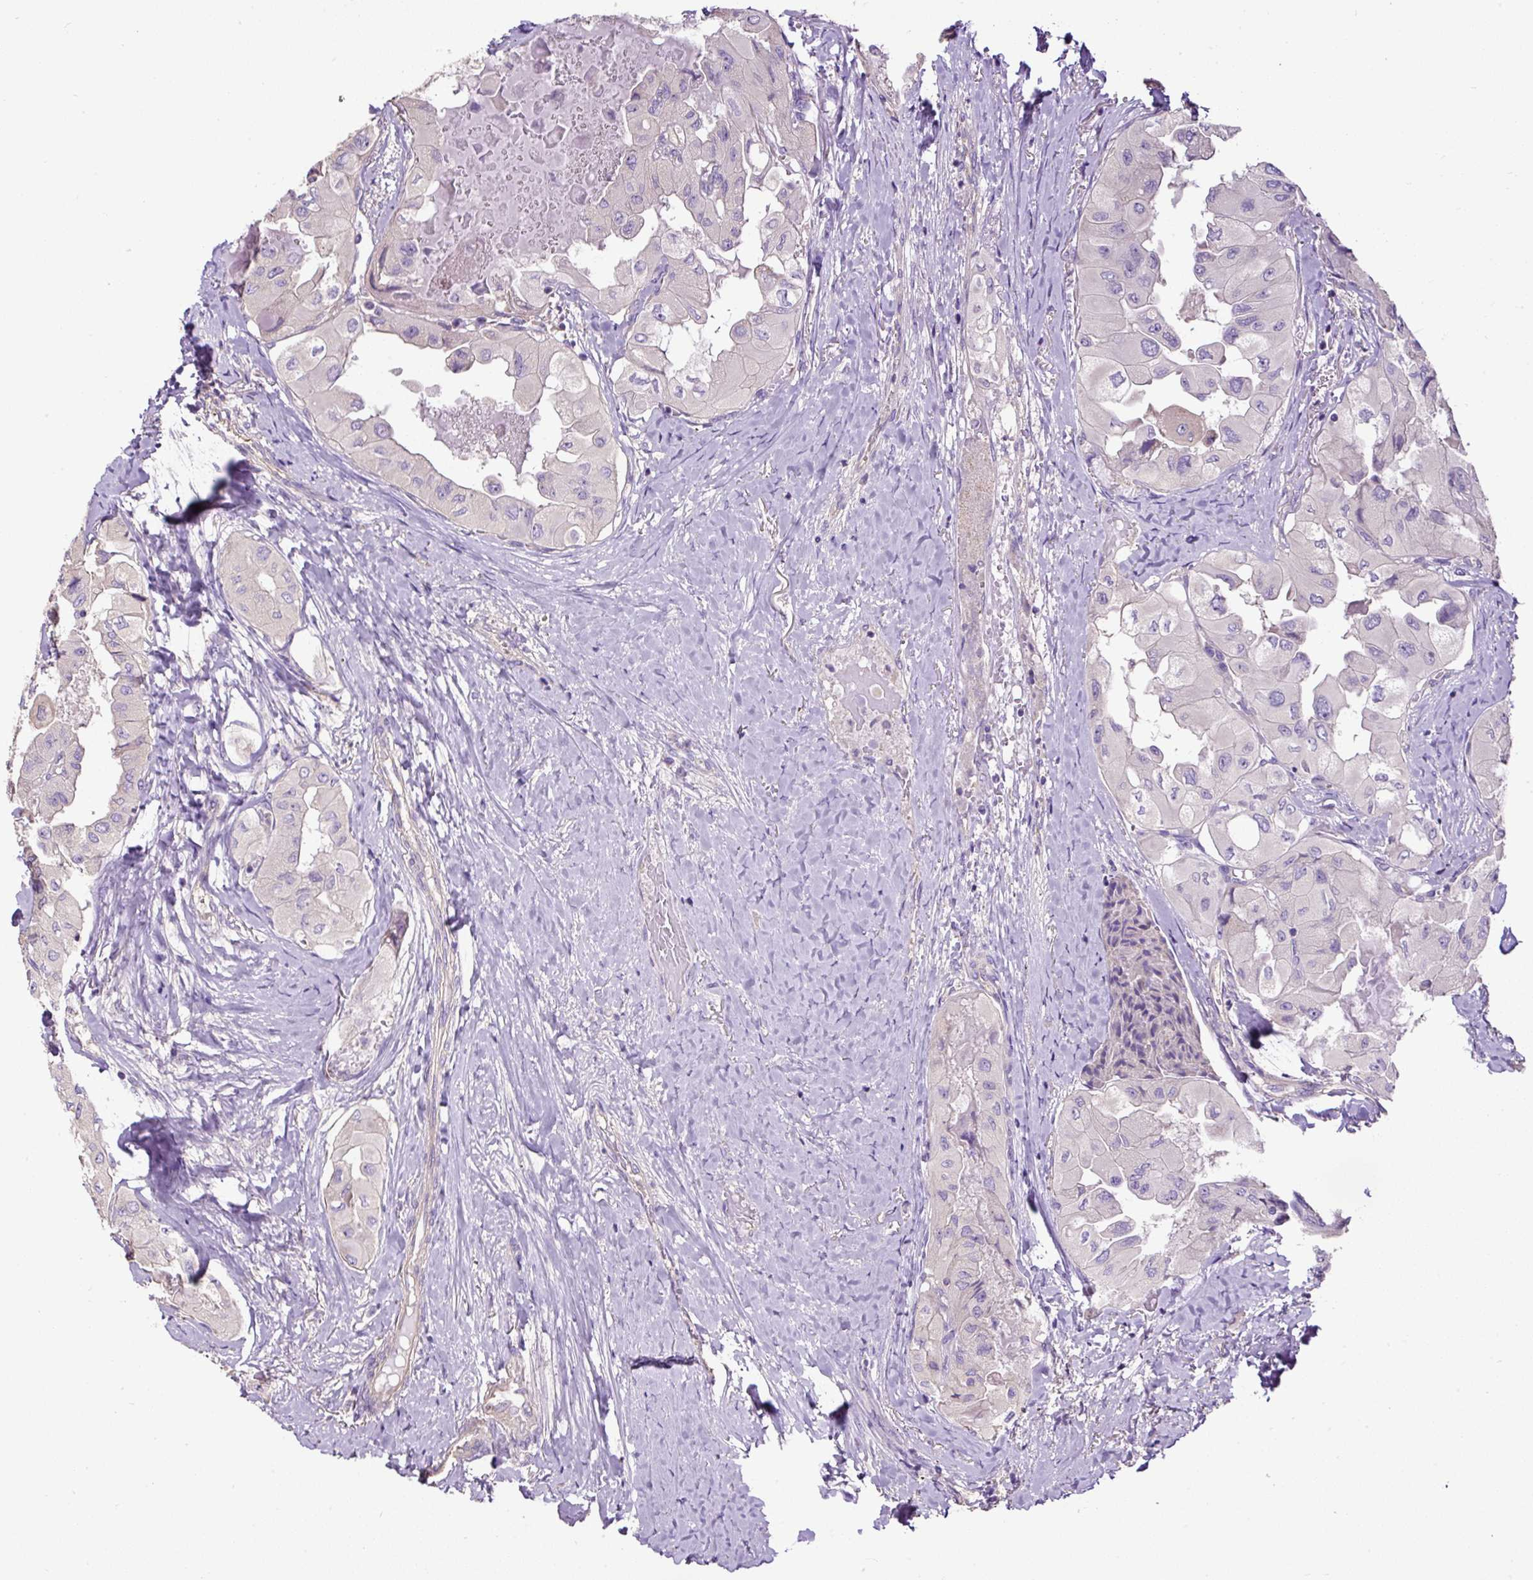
{"staining": {"intensity": "negative", "quantity": "none", "location": "none"}, "tissue": "thyroid cancer", "cell_type": "Tumor cells", "image_type": "cancer", "snomed": [{"axis": "morphology", "description": "Normal tissue, NOS"}, {"axis": "morphology", "description": "Papillary adenocarcinoma, NOS"}, {"axis": "topography", "description": "Thyroid gland"}], "caption": "Immunohistochemistry histopathology image of neoplastic tissue: human thyroid cancer (papillary adenocarcinoma) stained with DAB (3,3'-diaminobenzidine) demonstrates no significant protein positivity in tumor cells.", "gene": "PDIA2", "patient": {"sex": "female", "age": 59}}